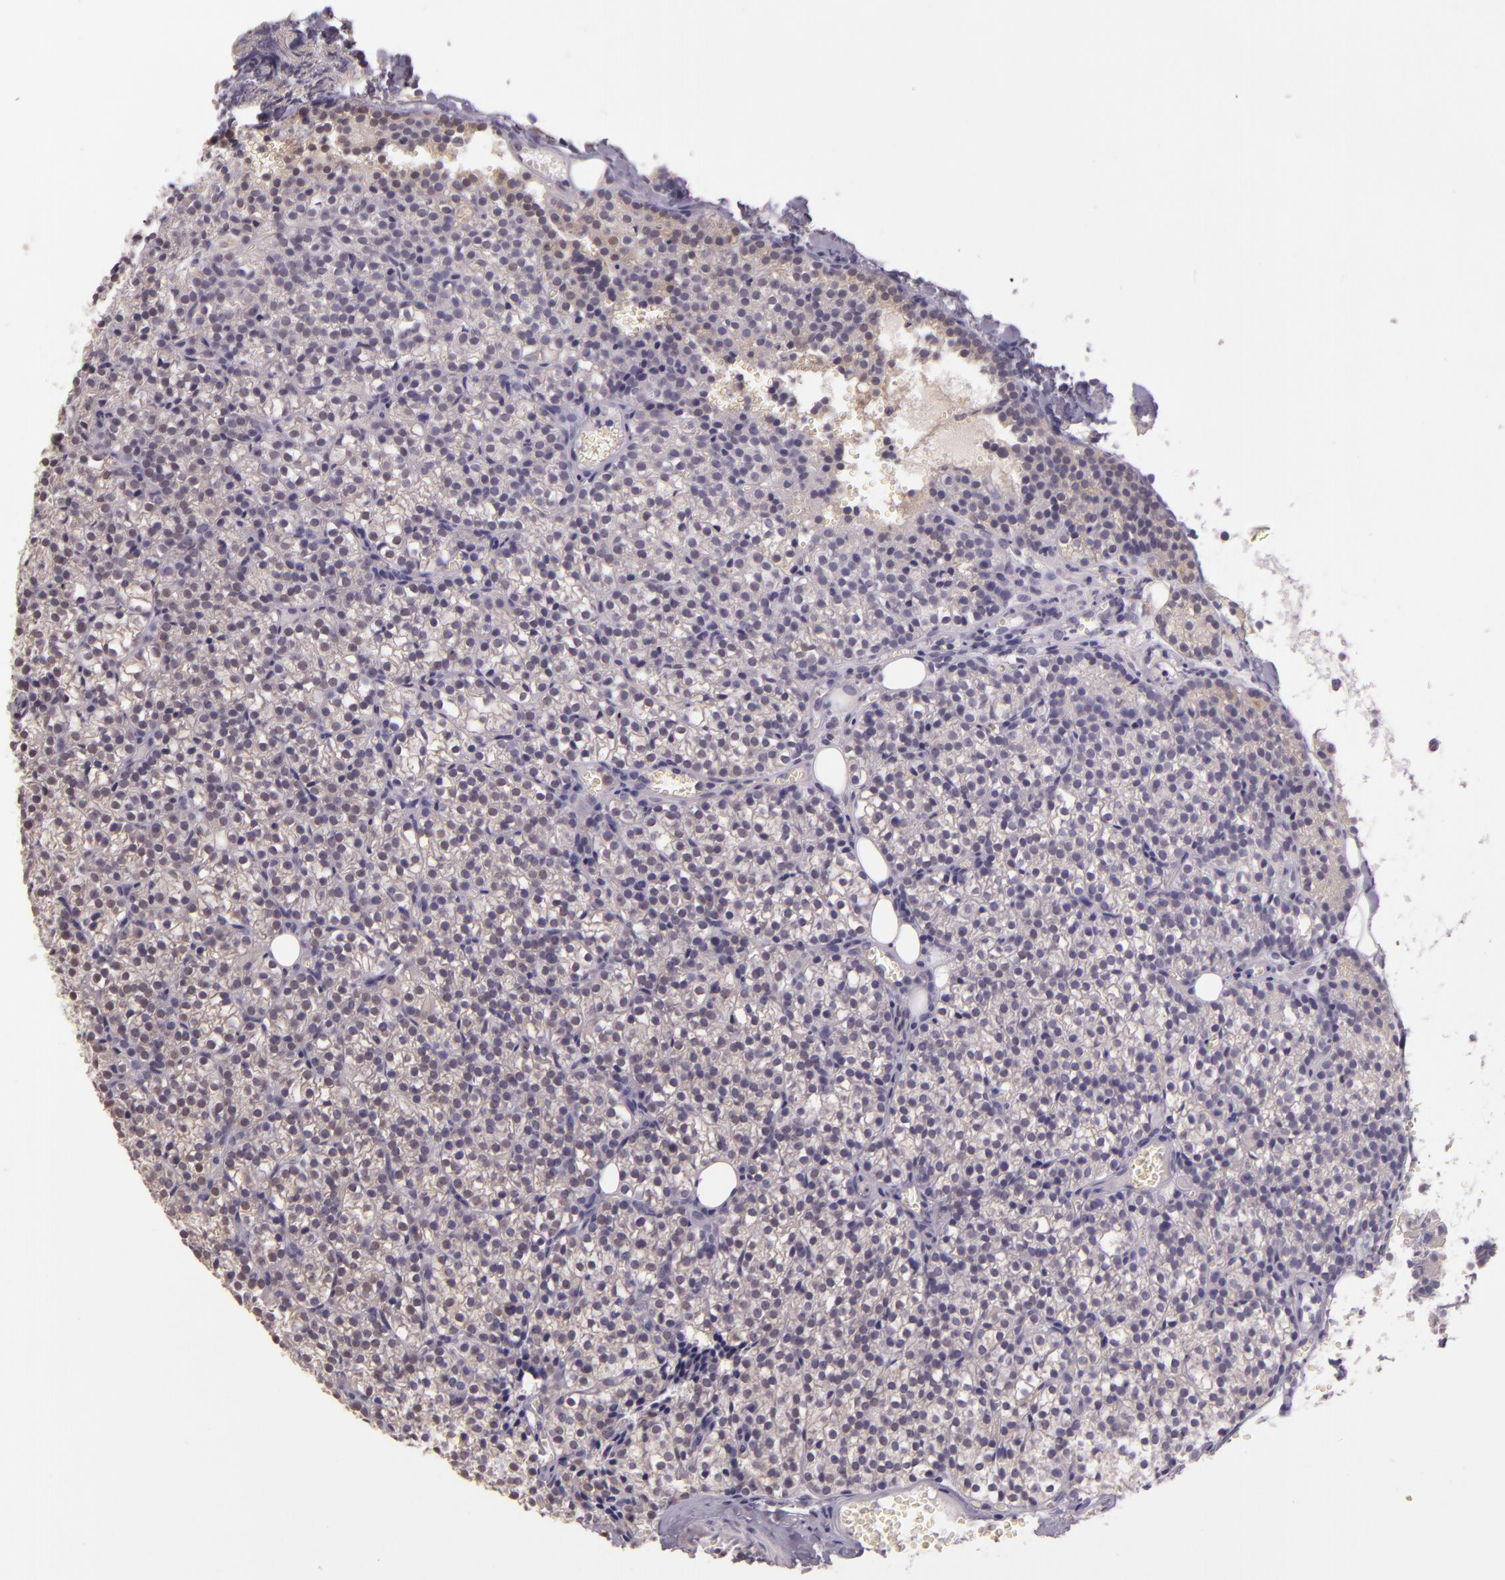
{"staining": {"intensity": "weak", "quantity": "<25%", "location": "cytoplasmic/membranous"}, "tissue": "parathyroid gland", "cell_type": "Glandular cells", "image_type": "normal", "snomed": [{"axis": "morphology", "description": "Normal tissue, NOS"}, {"axis": "topography", "description": "Parathyroid gland"}], "caption": "Immunohistochemistry of unremarkable human parathyroid gland displays no positivity in glandular cells.", "gene": "HSPA8", "patient": {"sex": "female", "age": 17}}